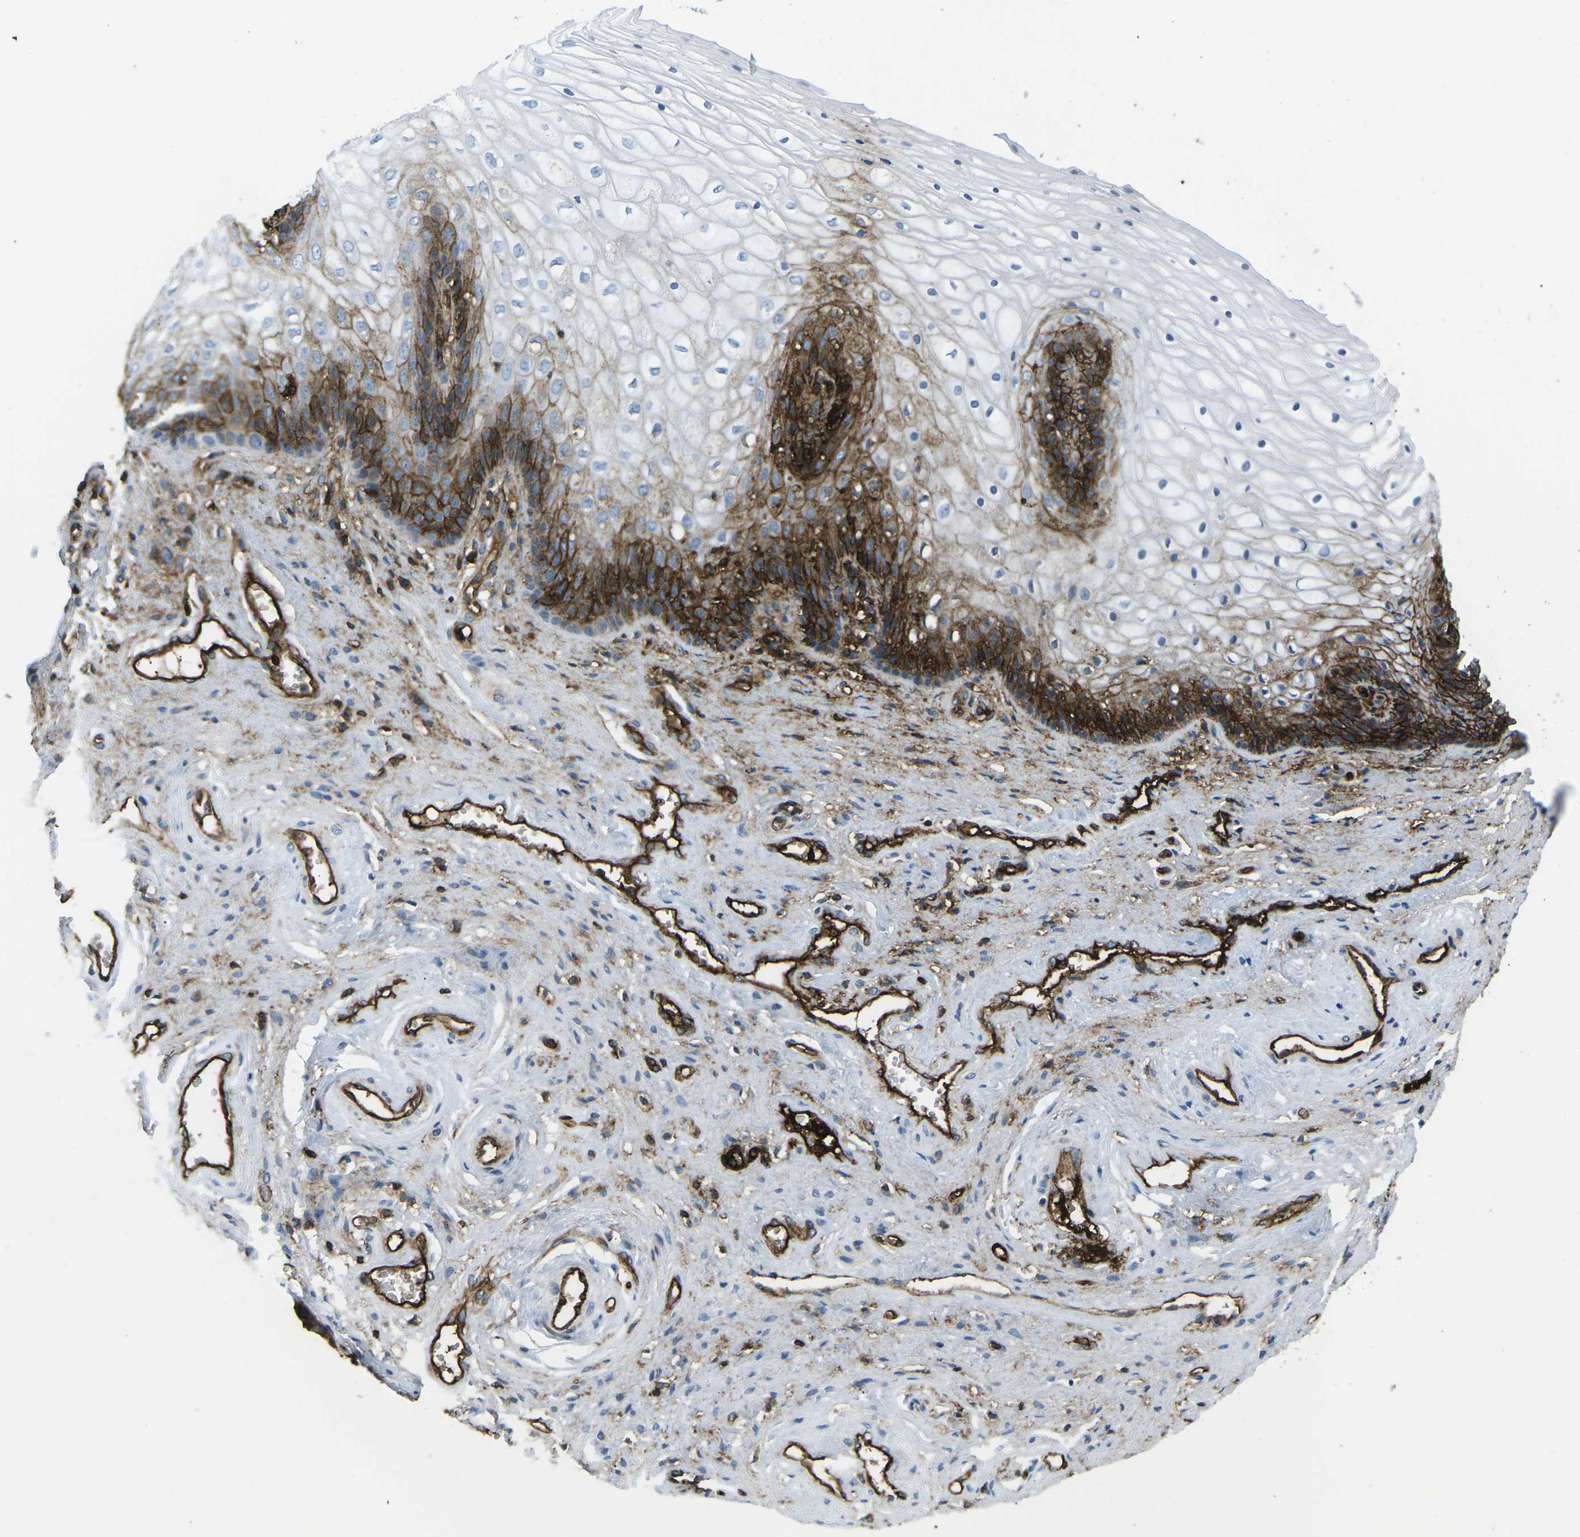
{"staining": {"intensity": "strong", "quantity": "<25%", "location": "cytoplasmic/membranous"}, "tissue": "vagina", "cell_type": "Squamous epithelial cells", "image_type": "normal", "snomed": [{"axis": "morphology", "description": "Normal tissue, NOS"}, {"axis": "topography", "description": "Vagina"}], "caption": "The immunohistochemical stain shows strong cytoplasmic/membranous staining in squamous epithelial cells of normal vagina.", "gene": "HLA", "patient": {"sex": "female", "age": 34}}